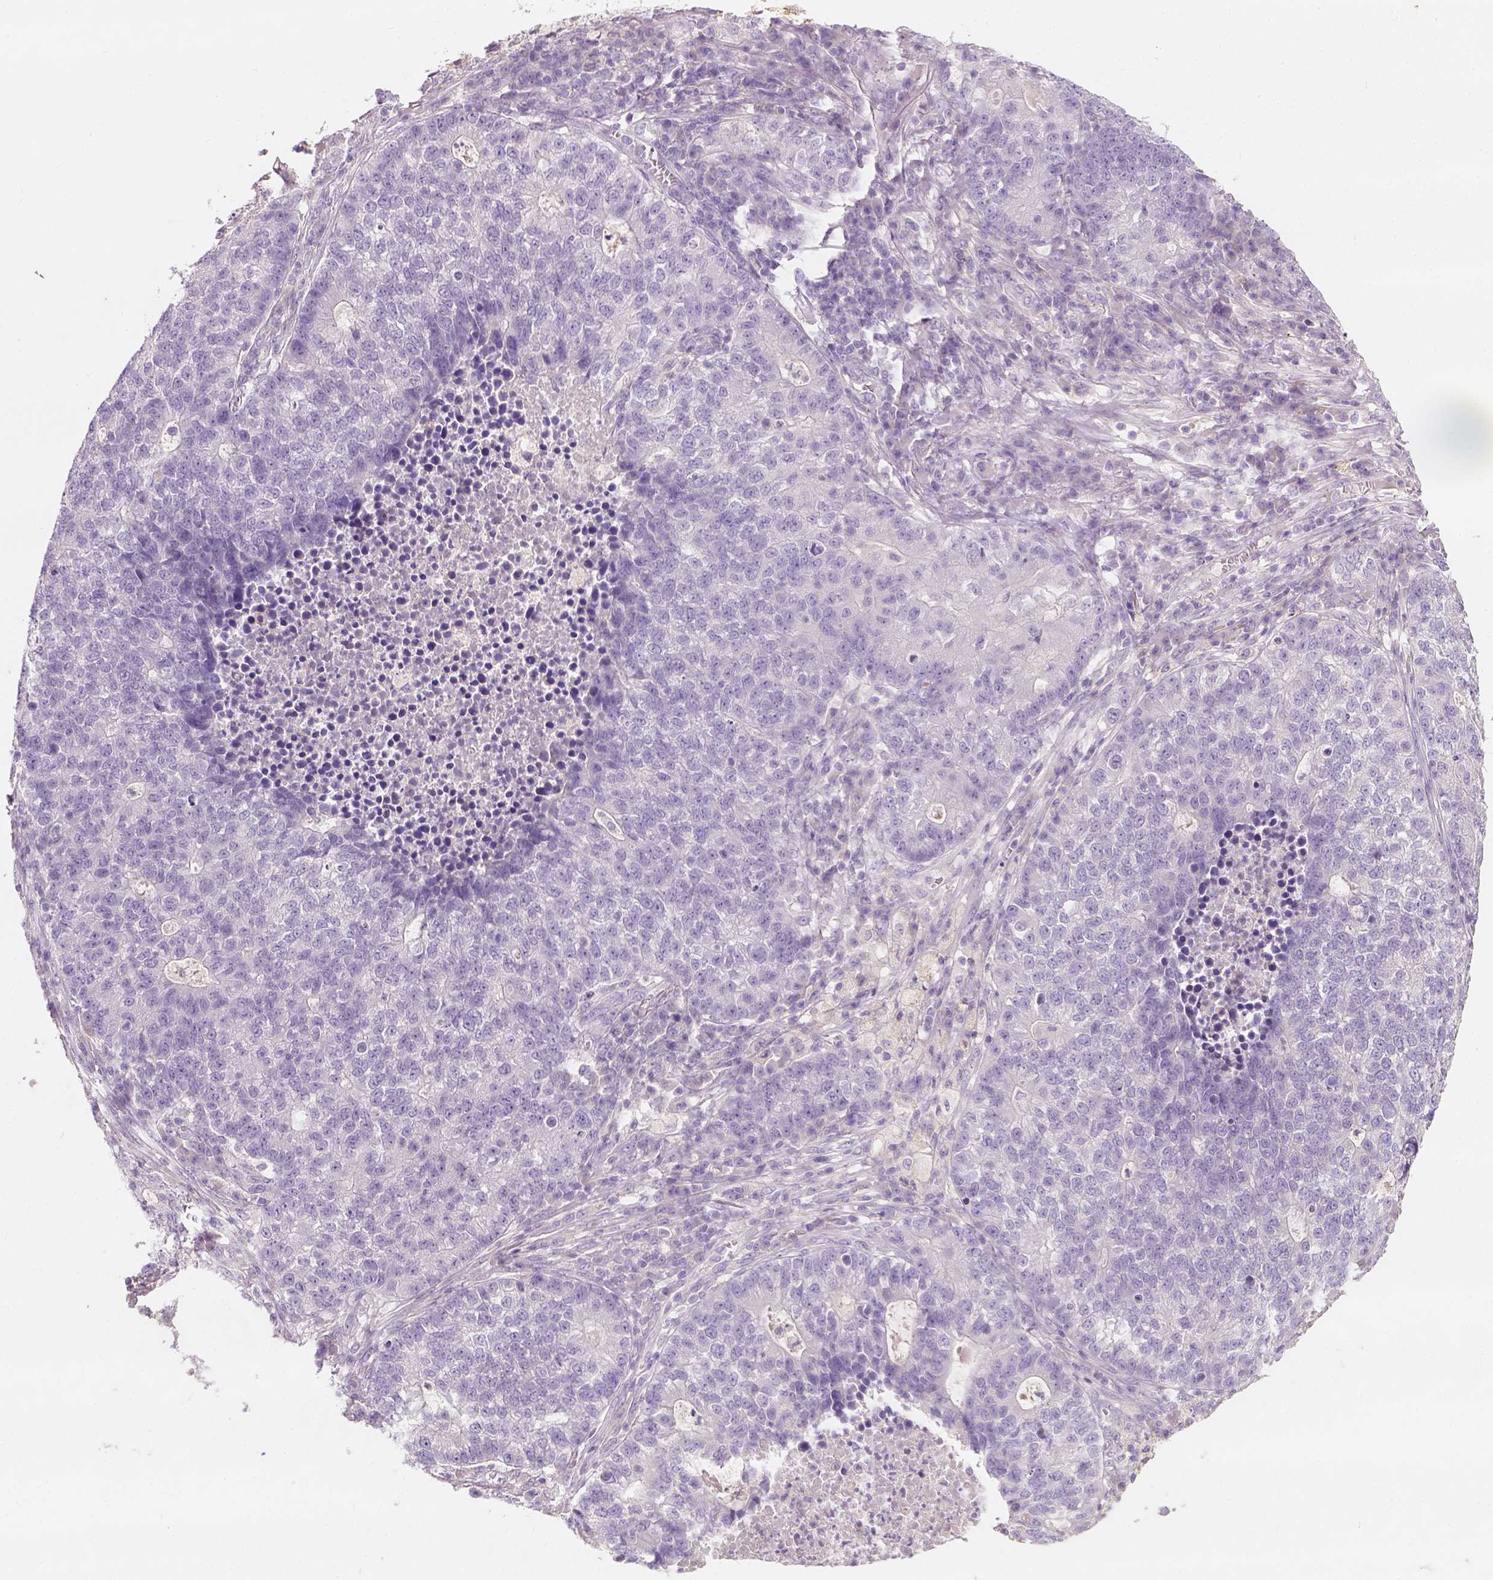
{"staining": {"intensity": "negative", "quantity": "none", "location": "none"}, "tissue": "lung cancer", "cell_type": "Tumor cells", "image_type": "cancer", "snomed": [{"axis": "morphology", "description": "Adenocarcinoma, NOS"}, {"axis": "topography", "description": "Lung"}], "caption": "Adenocarcinoma (lung) stained for a protein using IHC reveals no staining tumor cells.", "gene": "DHCR24", "patient": {"sex": "male", "age": 57}}